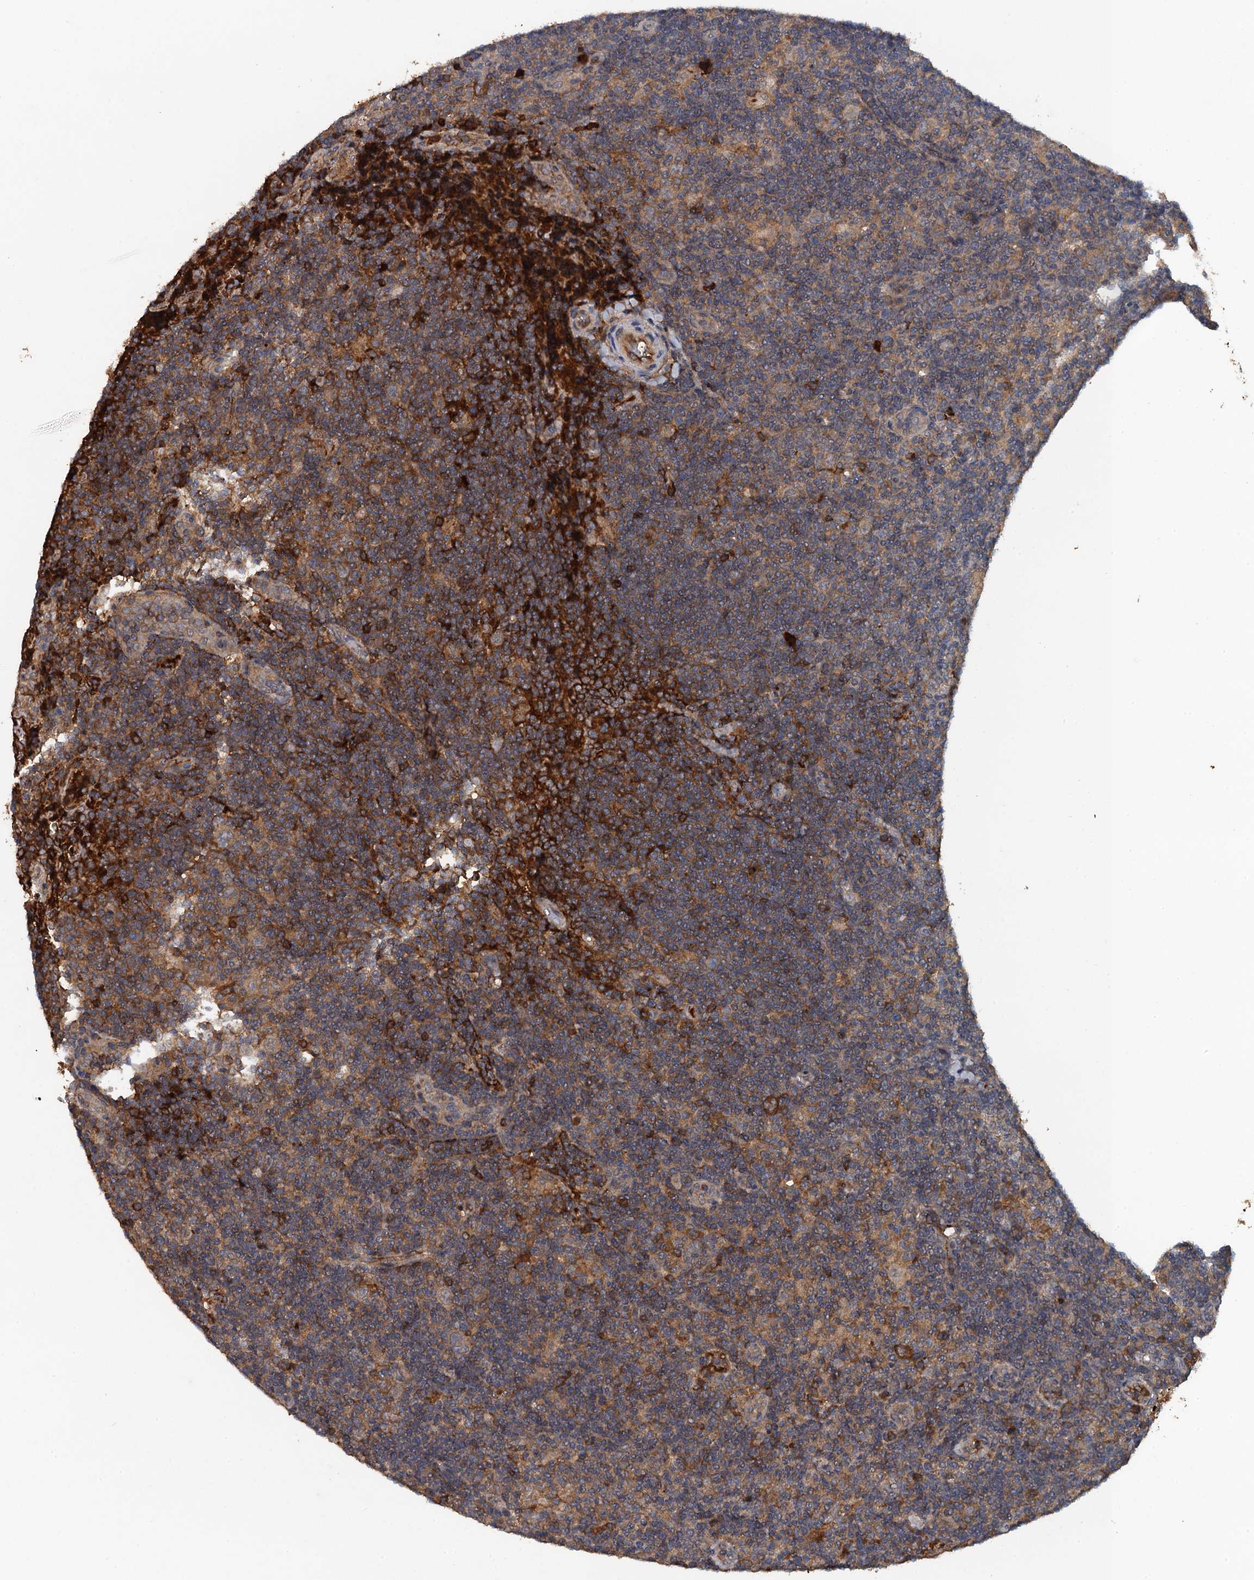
{"staining": {"intensity": "weak", "quantity": "<25%", "location": "cytoplasmic/membranous"}, "tissue": "lymphoma", "cell_type": "Tumor cells", "image_type": "cancer", "snomed": [{"axis": "morphology", "description": "Hodgkin's disease, NOS"}, {"axis": "topography", "description": "Lymph node"}], "caption": "Lymphoma was stained to show a protein in brown. There is no significant expression in tumor cells. (DAB immunohistochemistry (IHC), high magnification).", "gene": "HAPLN3", "patient": {"sex": "female", "age": 57}}